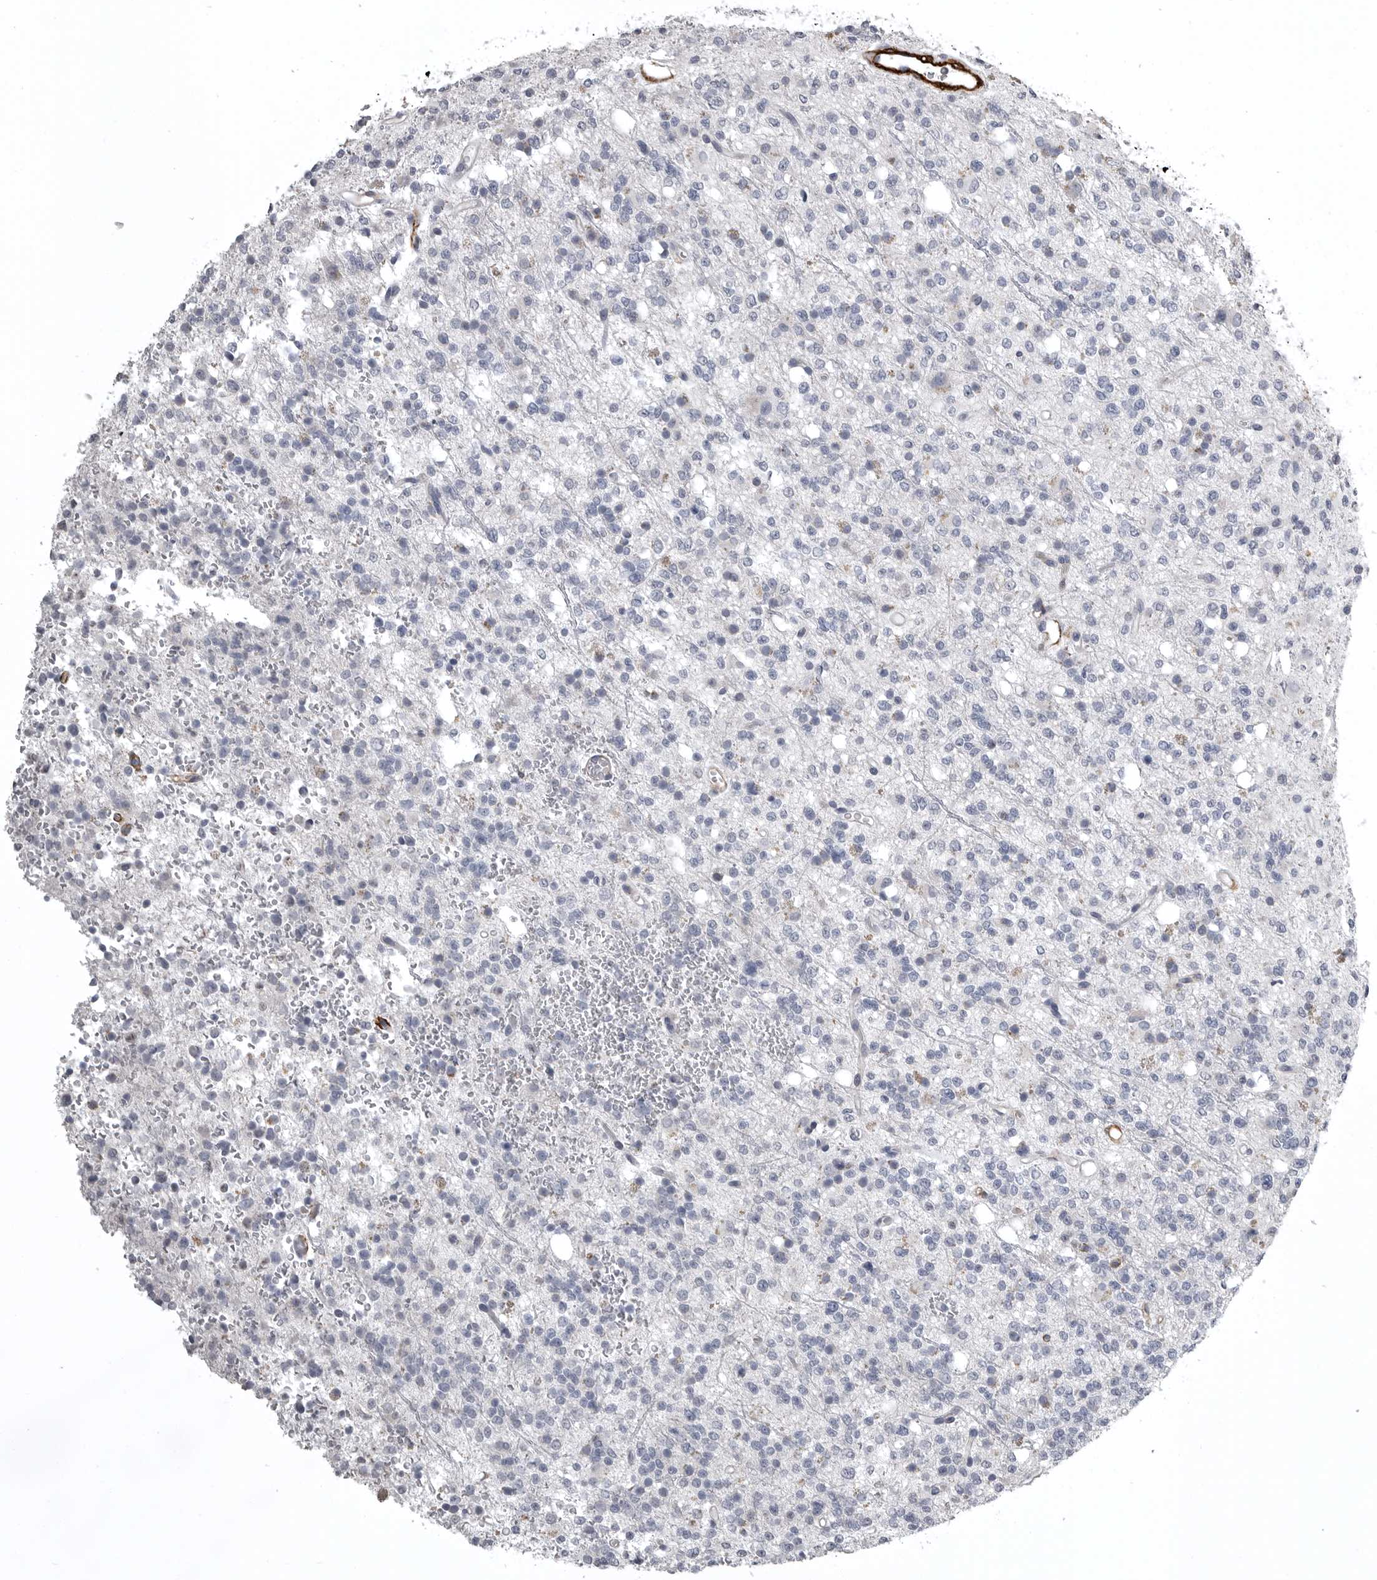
{"staining": {"intensity": "negative", "quantity": "none", "location": "none"}, "tissue": "glioma", "cell_type": "Tumor cells", "image_type": "cancer", "snomed": [{"axis": "morphology", "description": "Glioma, malignant, High grade"}, {"axis": "topography", "description": "Brain"}], "caption": "Immunohistochemistry of human glioma exhibits no positivity in tumor cells.", "gene": "AOC3", "patient": {"sex": "female", "age": 62}}